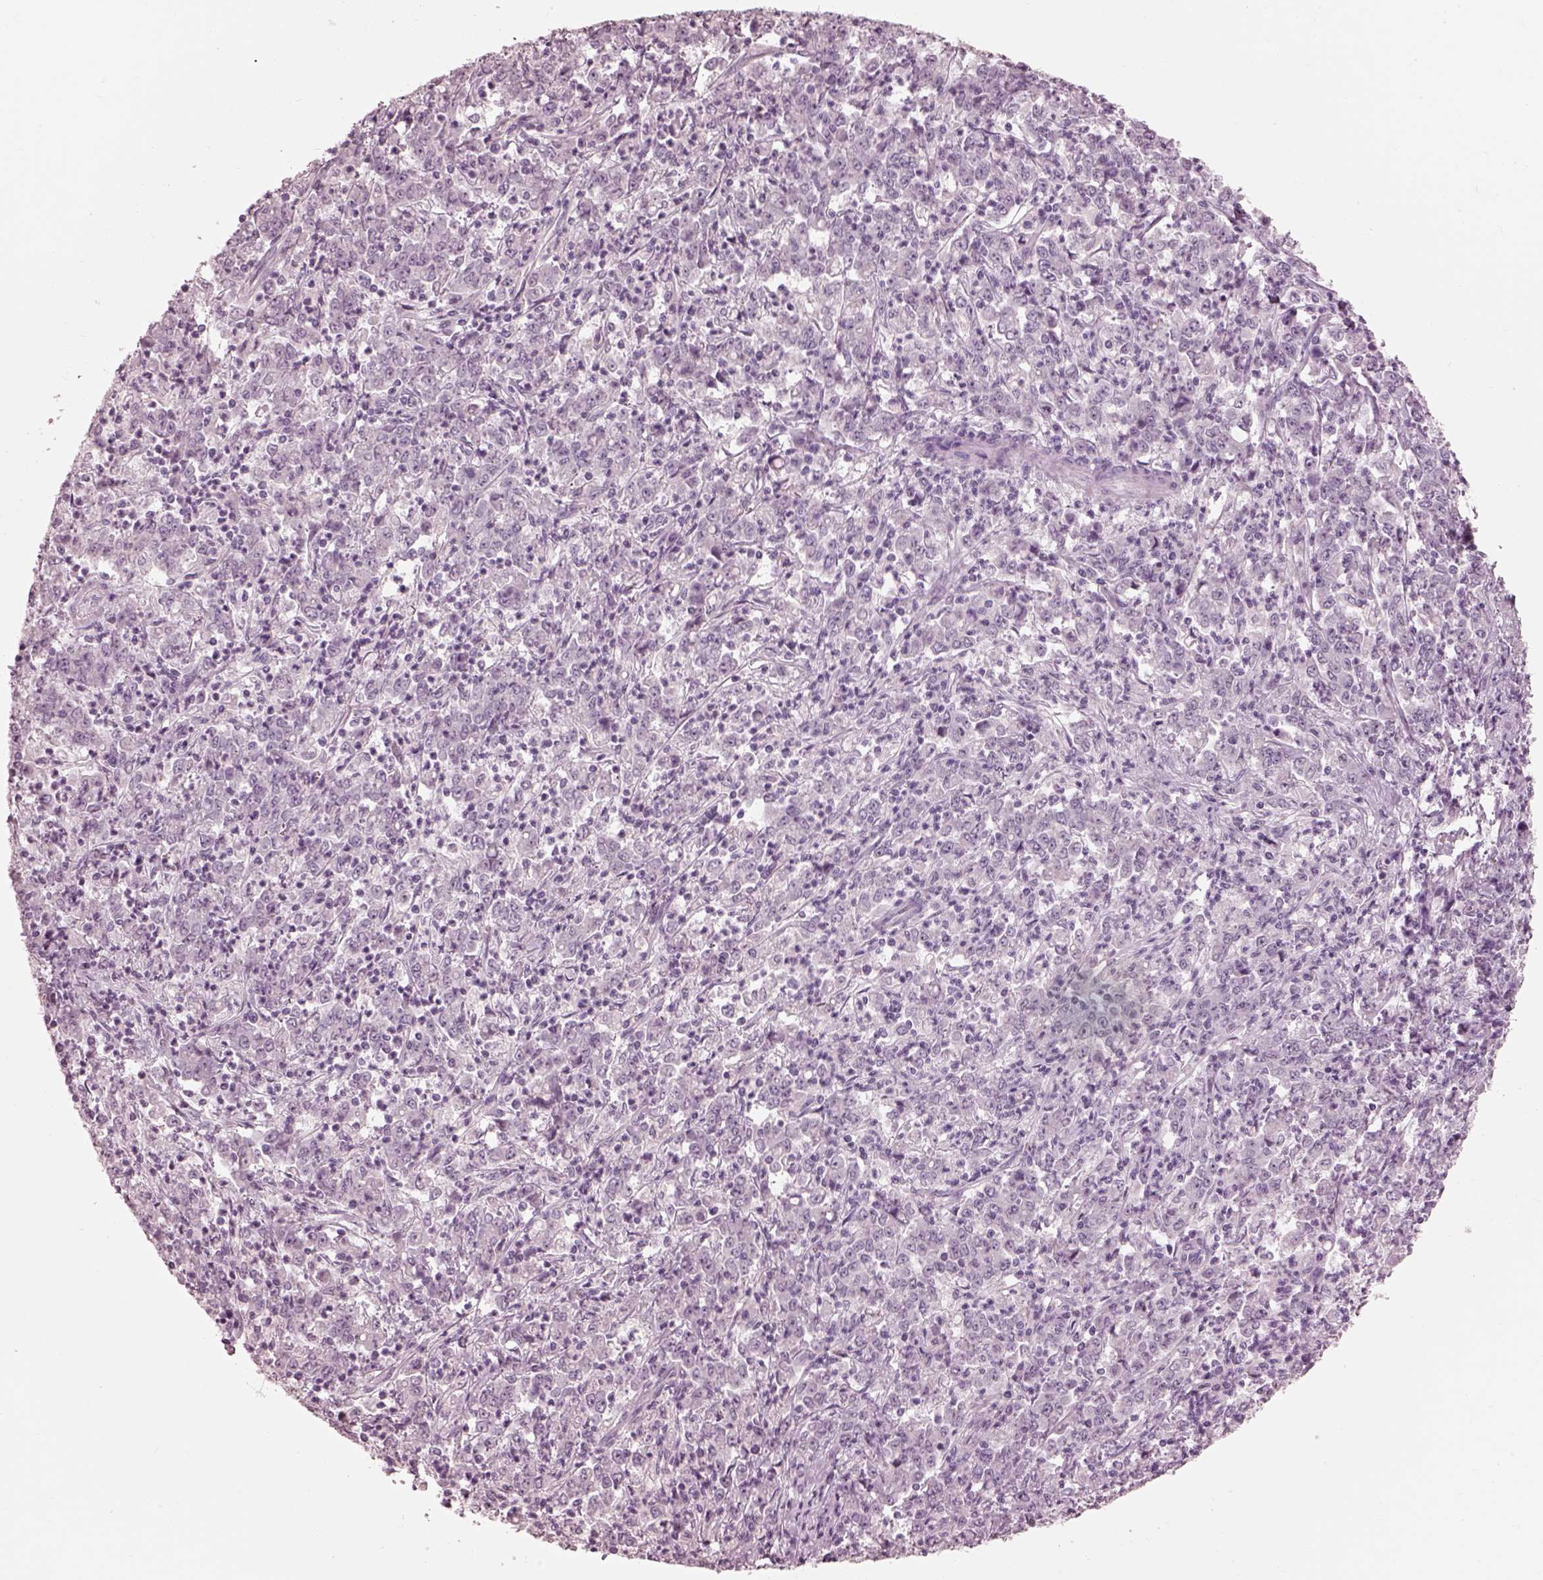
{"staining": {"intensity": "negative", "quantity": "none", "location": "none"}, "tissue": "stomach cancer", "cell_type": "Tumor cells", "image_type": "cancer", "snomed": [{"axis": "morphology", "description": "Adenocarcinoma, NOS"}, {"axis": "topography", "description": "Stomach, lower"}], "caption": "There is no significant positivity in tumor cells of adenocarcinoma (stomach). (DAB IHC with hematoxylin counter stain).", "gene": "GARIN4", "patient": {"sex": "female", "age": 71}}